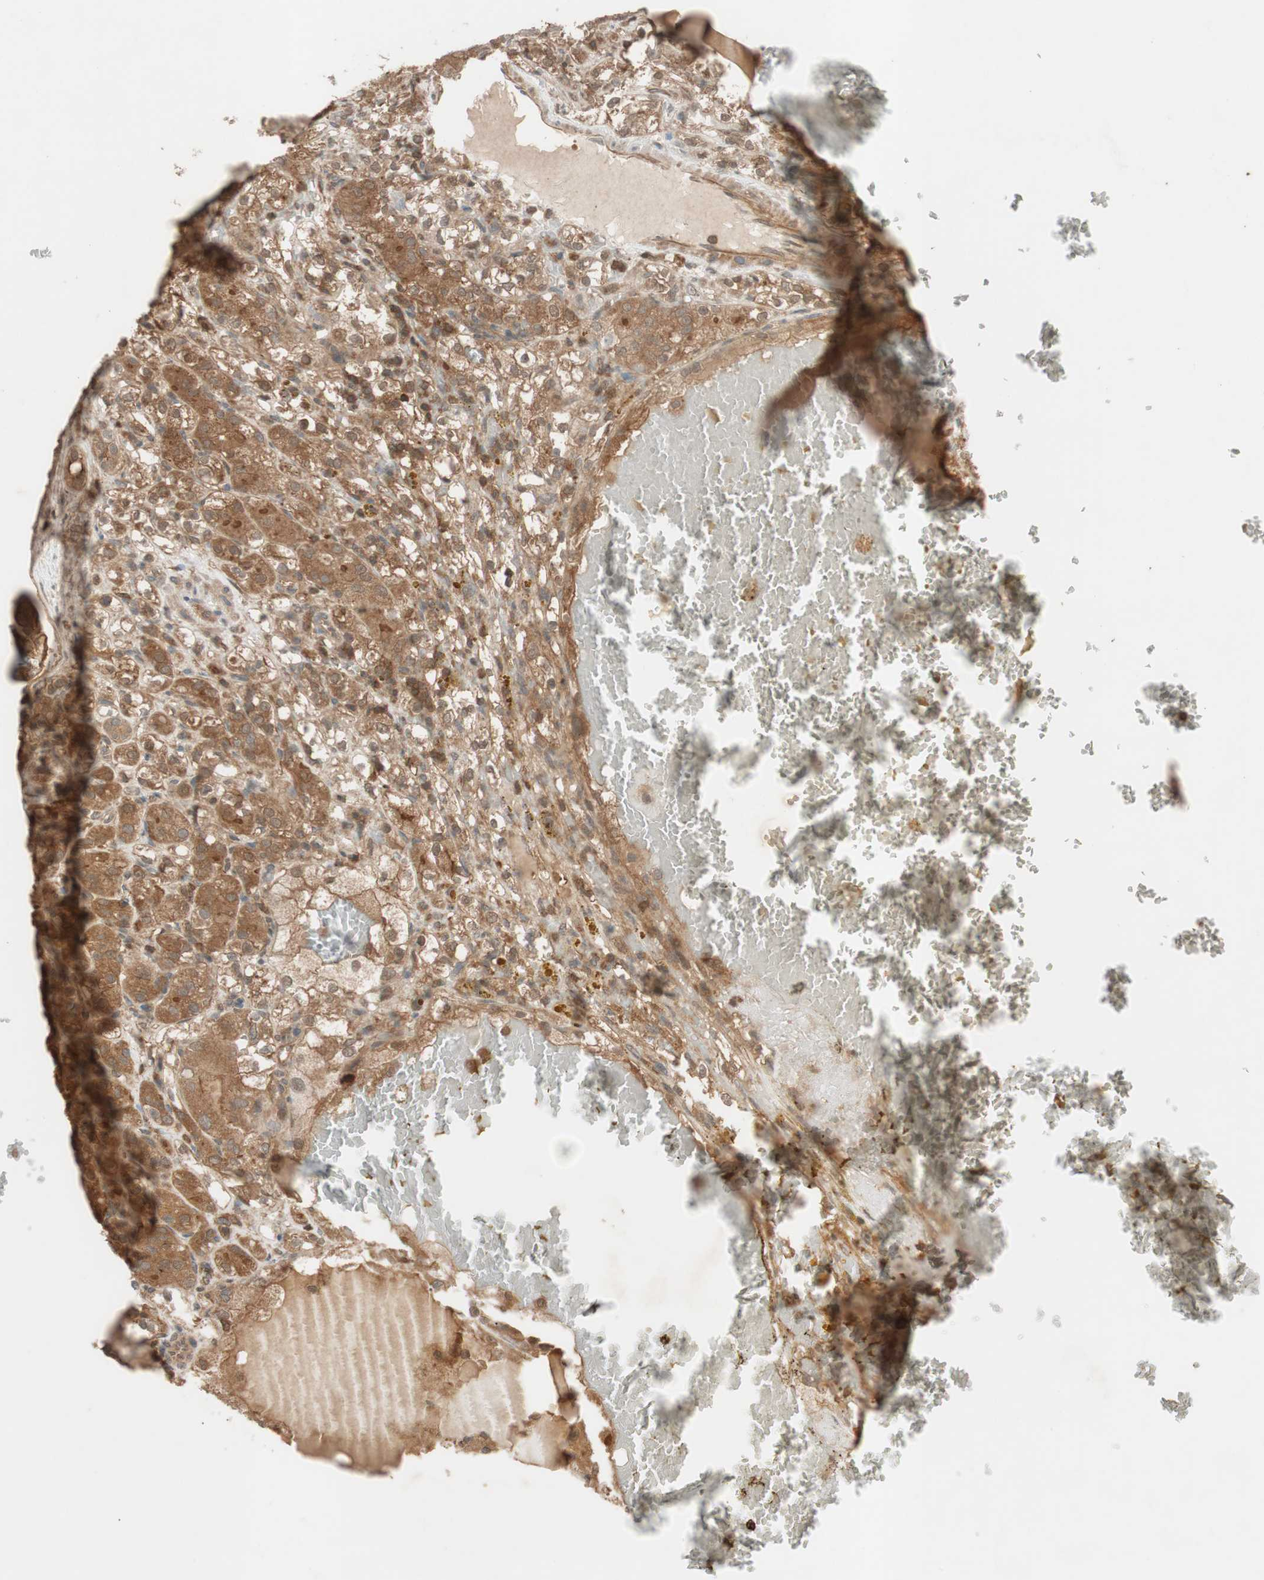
{"staining": {"intensity": "moderate", "quantity": ">75%", "location": "cytoplasmic/membranous"}, "tissue": "renal cancer", "cell_type": "Tumor cells", "image_type": "cancer", "snomed": [{"axis": "morphology", "description": "Normal tissue, NOS"}, {"axis": "morphology", "description": "Adenocarcinoma, NOS"}, {"axis": "topography", "description": "Kidney"}], "caption": "Immunohistochemistry micrograph of neoplastic tissue: human renal cancer stained using immunohistochemistry shows medium levels of moderate protein expression localized specifically in the cytoplasmic/membranous of tumor cells, appearing as a cytoplasmic/membranous brown color.", "gene": "EPHA8", "patient": {"sex": "male", "age": 61}}